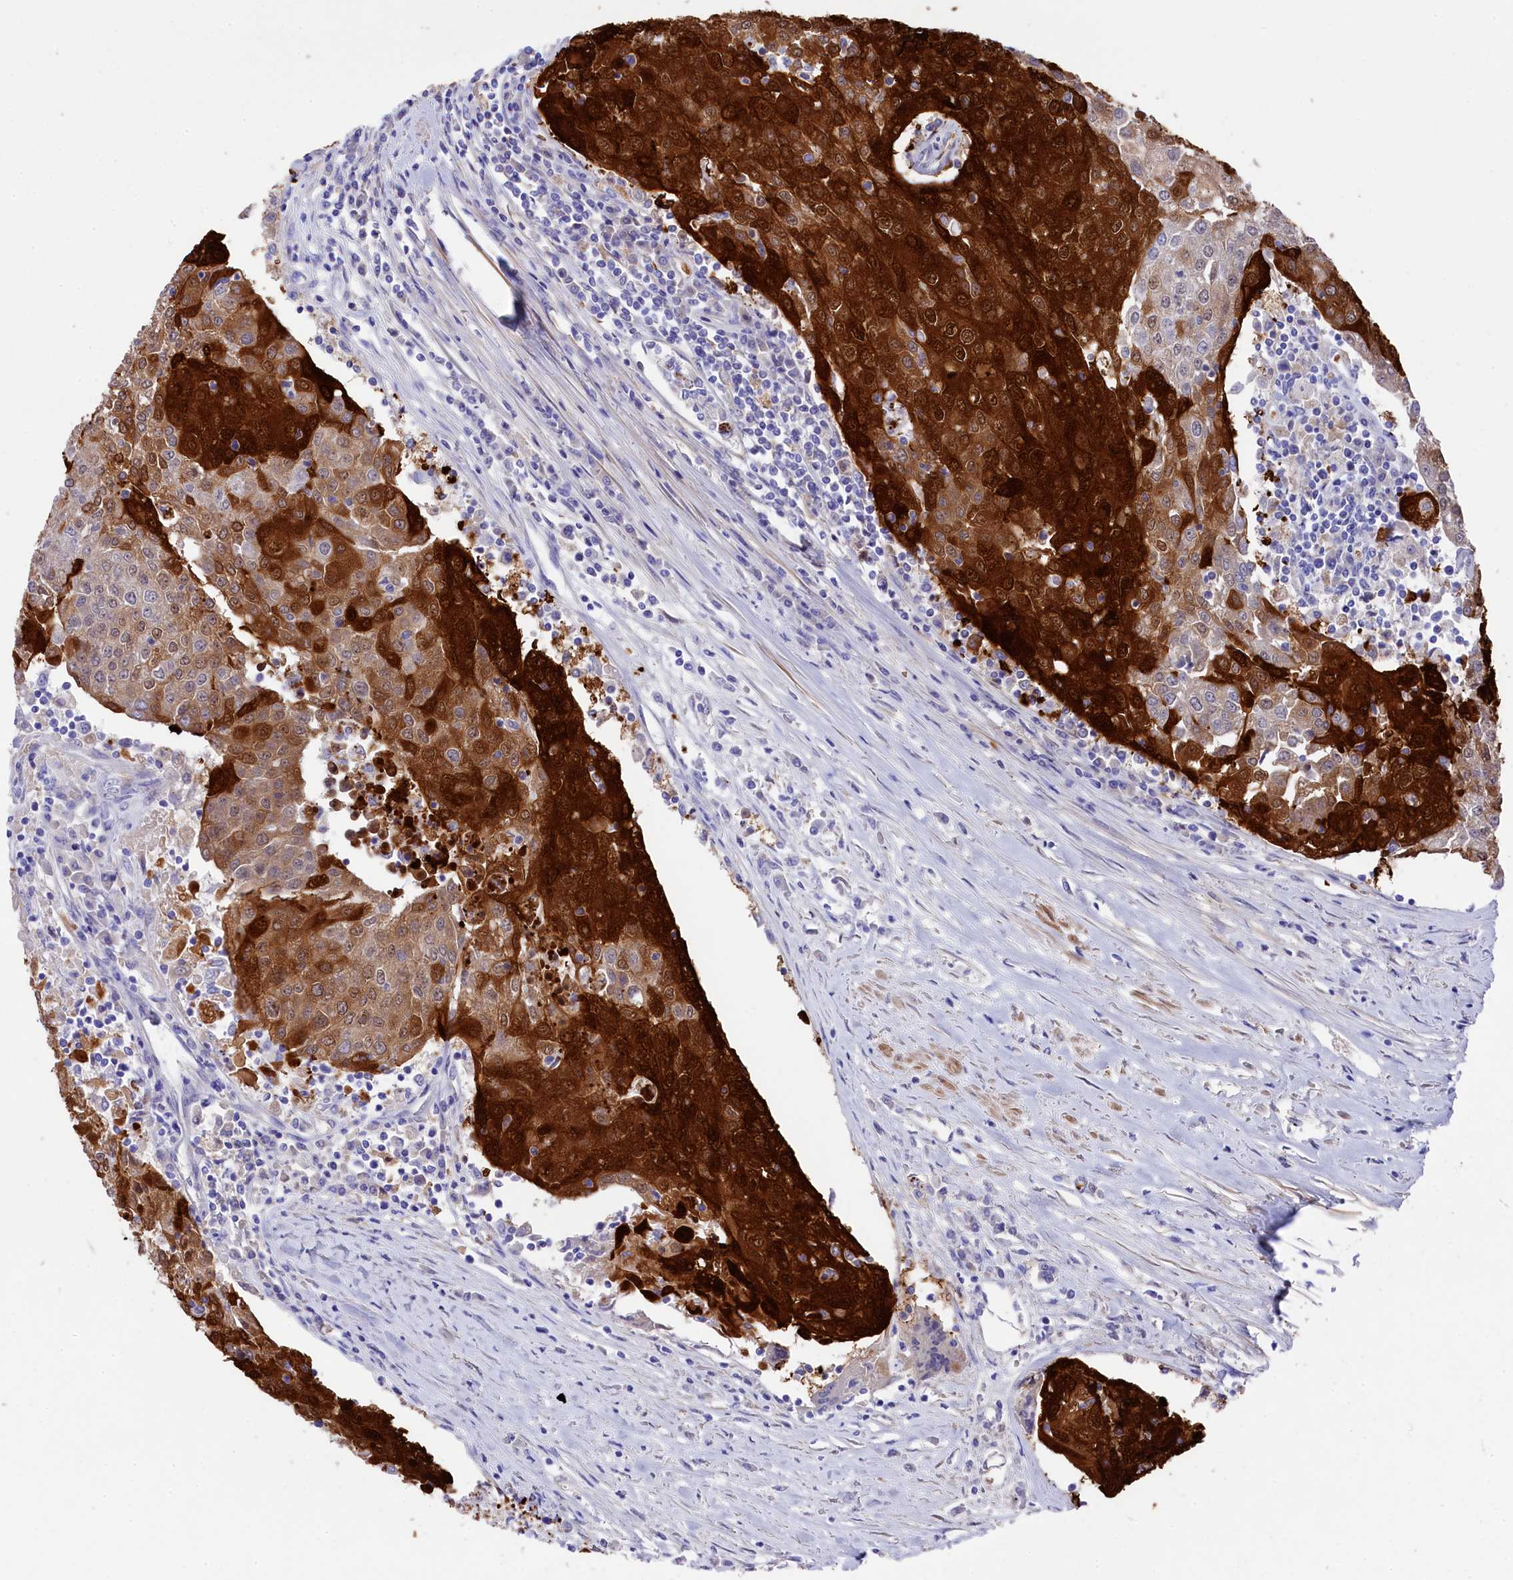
{"staining": {"intensity": "strong", "quantity": "25%-75%", "location": "cytoplasmic/membranous,nuclear"}, "tissue": "urothelial cancer", "cell_type": "Tumor cells", "image_type": "cancer", "snomed": [{"axis": "morphology", "description": "Urothelial carcinoma, High grade"}, {"axis": "topography", "description": "Urinary bladder"}], "caption": "Strong cytoplasmic/membranous and nuclear protein expression is present in approximately 25%-75% of tumor cells in urothelial carcinoma (high-grade). The staining is performed using DAB (3,3'-diaminobenzidine) brown chromogen to label protein expression. The nuclei are counter-stained blue using hematoxylin.", "gene": "LHFPL4", "patient": {"sex": "female", "age": 85}}